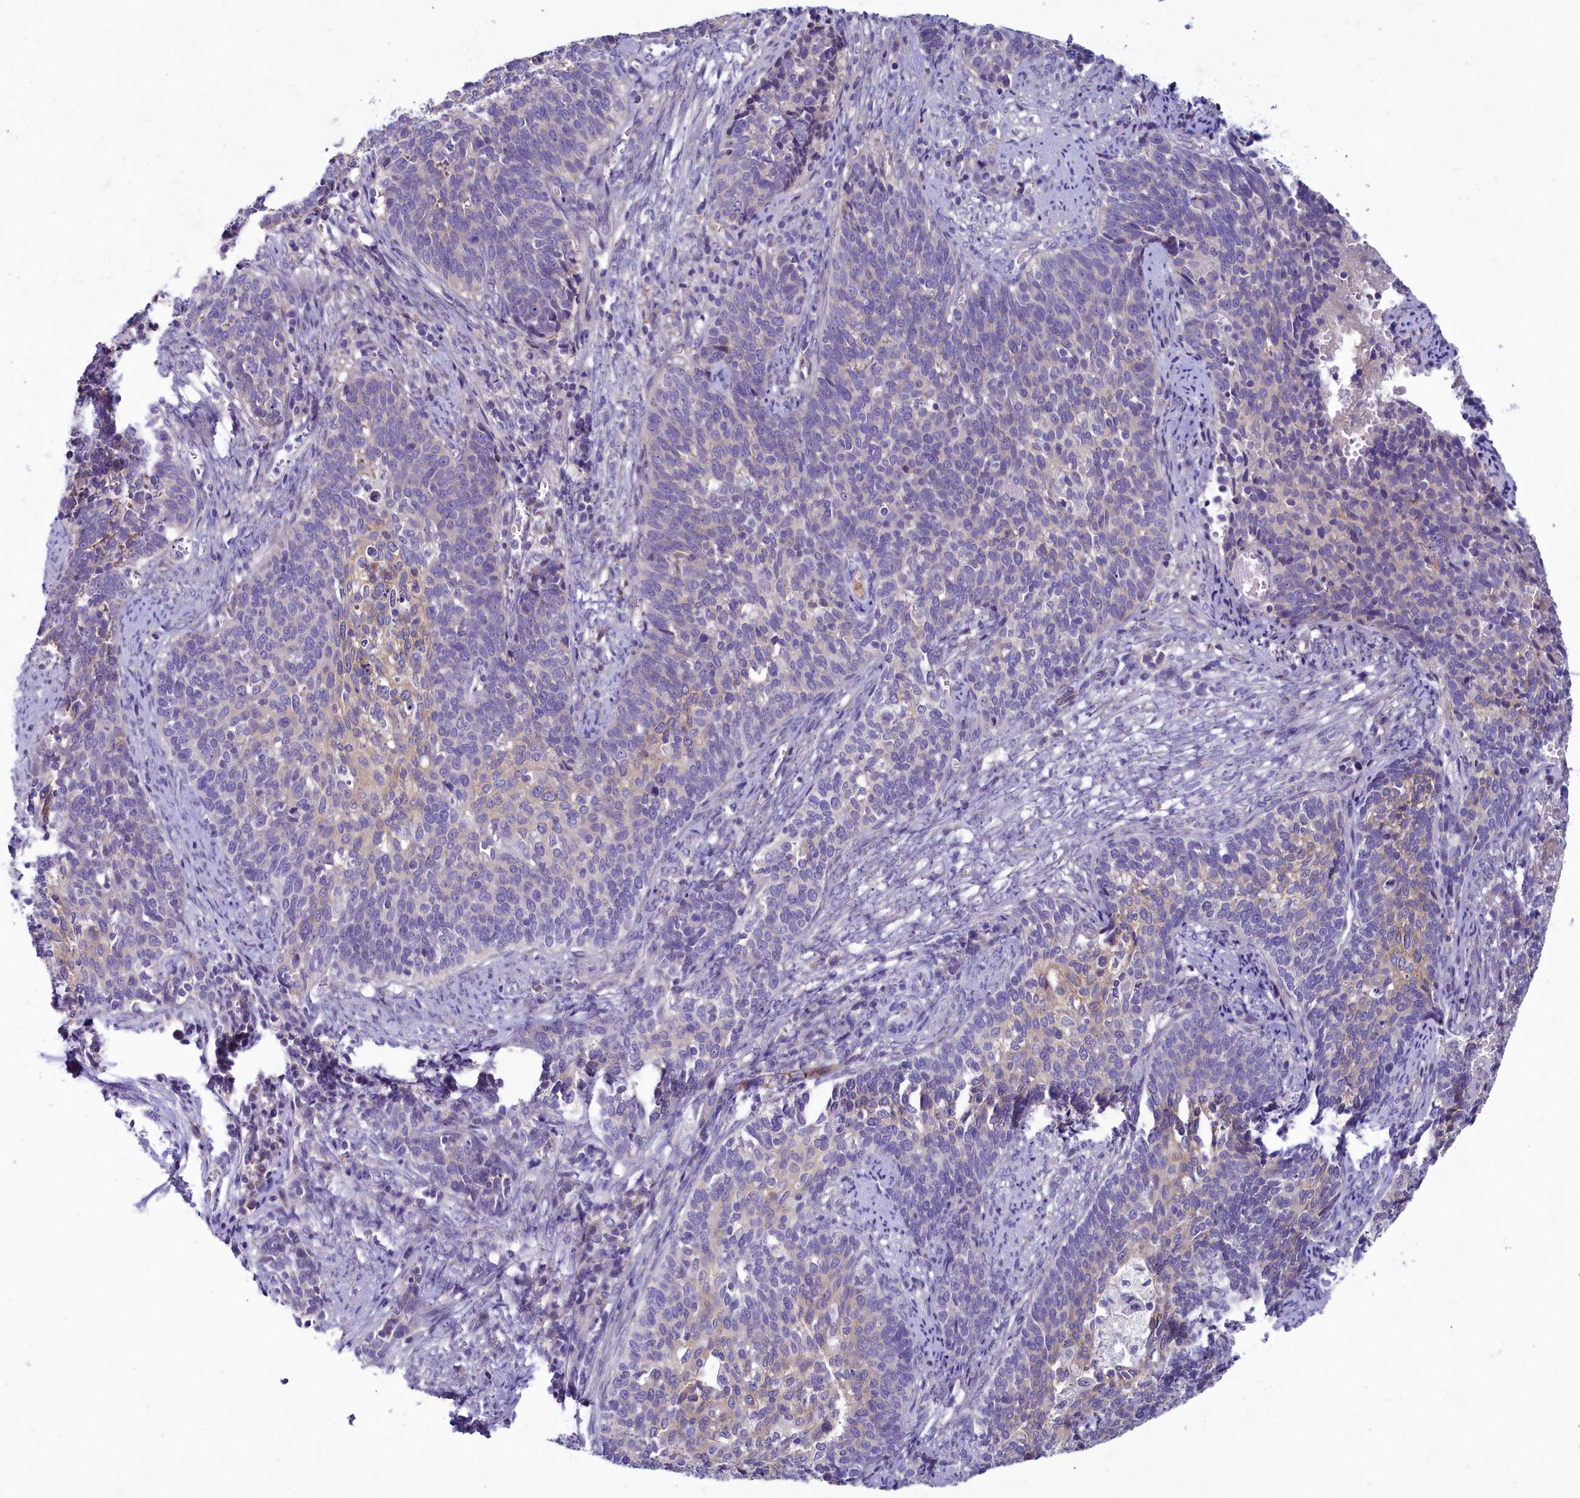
{"staining": {"intensity": "negative", "quantity": "none", "location": "none"}, "tissue": "cervical cancer", "cell_type": "Tumor cells", "image_type": "cancer", "snomed": [{"axis": "morphology", "description": "Squamous cell carcinoma, NOS"}, {"axis": "topography", "description": "Cervix"}], "caption": "Tumor cells show no significant protein staining in squamous cell carcinoma (cervical).", "gene": "KRBOX5", "patient": {"sex": "female", "age": 39}}